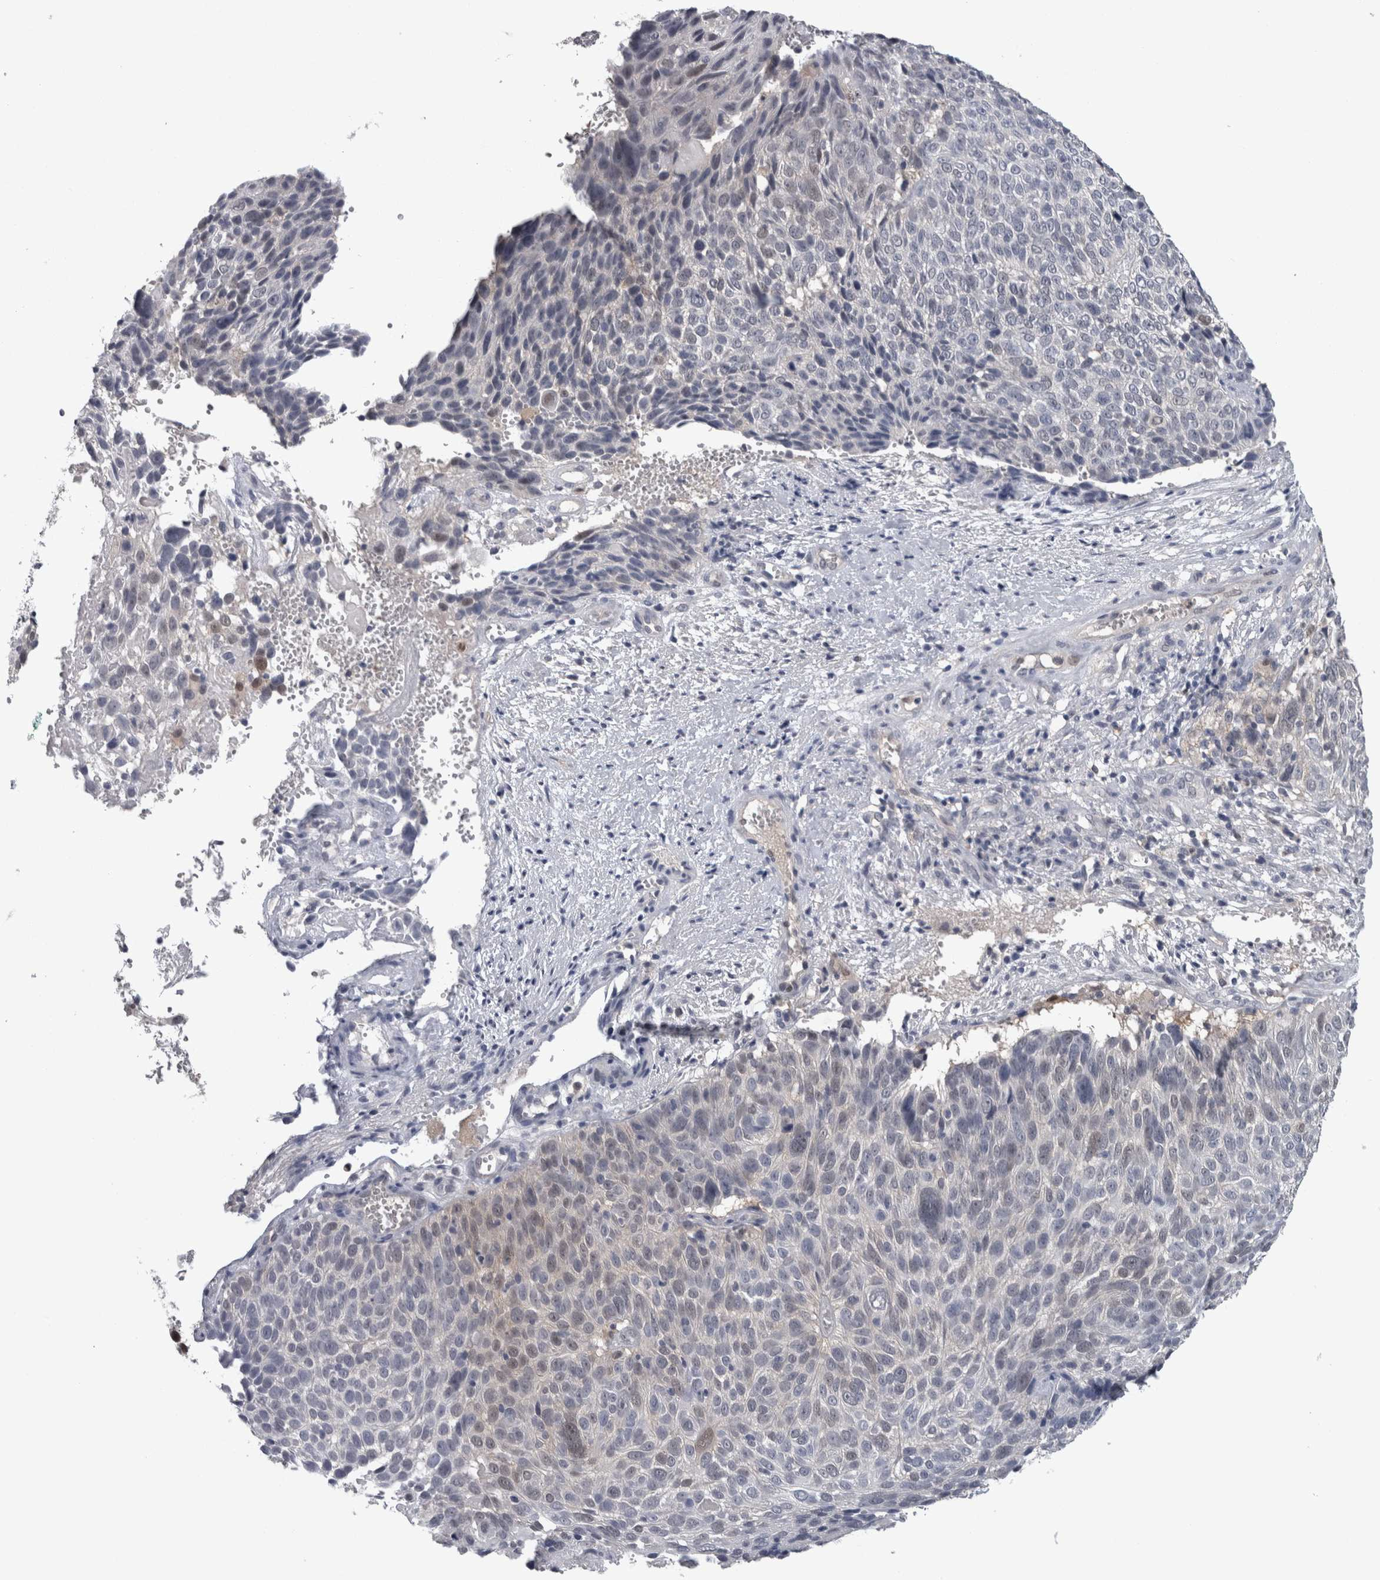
{"staining": {"intensity": "weak", "quantity": "<25%", "location": "nuclear"}, "tissue": "cervical cancer", "cell_type": "Tumor cells", "image_type": "cancer", "snomed": [{"axis": "morphology", "description": "Squamous cell carcinoma, NOS"}, {"axis": "topography", "description": "Cervix"}], "caption": "There is no significant expression in tumor cells of cervical cancer (squamous cell carcinoma).", "gene": "NAPRT", "patient": {"sex": "female", "age": 74}}